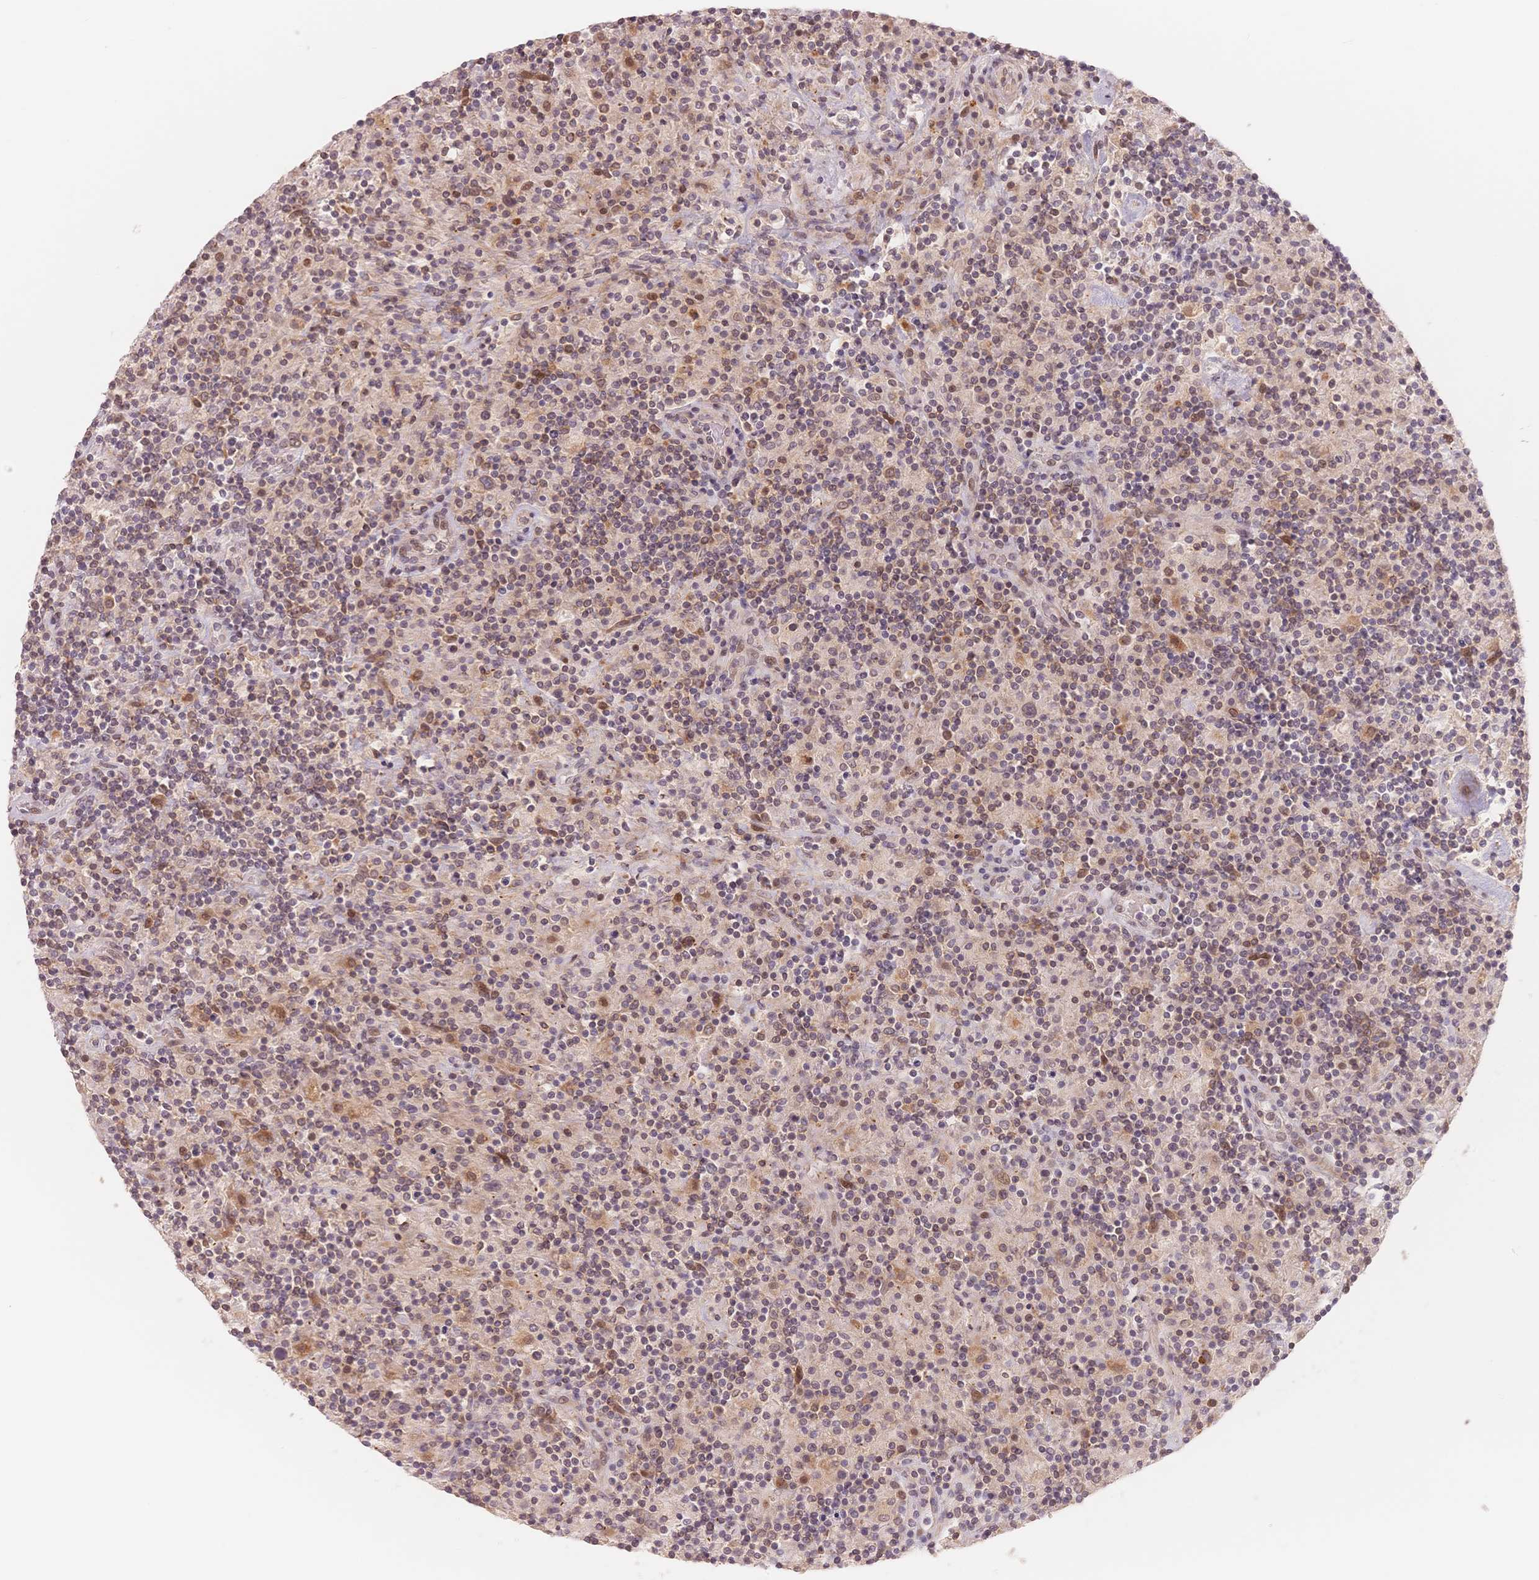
{"staining": {"intensity": "weak", "quantity": ">75%", "location": "cytoplasmic/membranous"}, "tissue": "lymphoma", "cell_type": "Tumor cells", "image_type": "cancer", "snomed": [{"axis": "morphology", "description": "Hodgkin's disease, NOS"}, {"axis": "topography", "description": "Lymph node"}], "caption": "Lymphoma tissue displays weak cytoplasmic/membranous staining in about >75% of tumor cells", "gene": "STK39", "patient": {"sex": "male", "age": 70}}